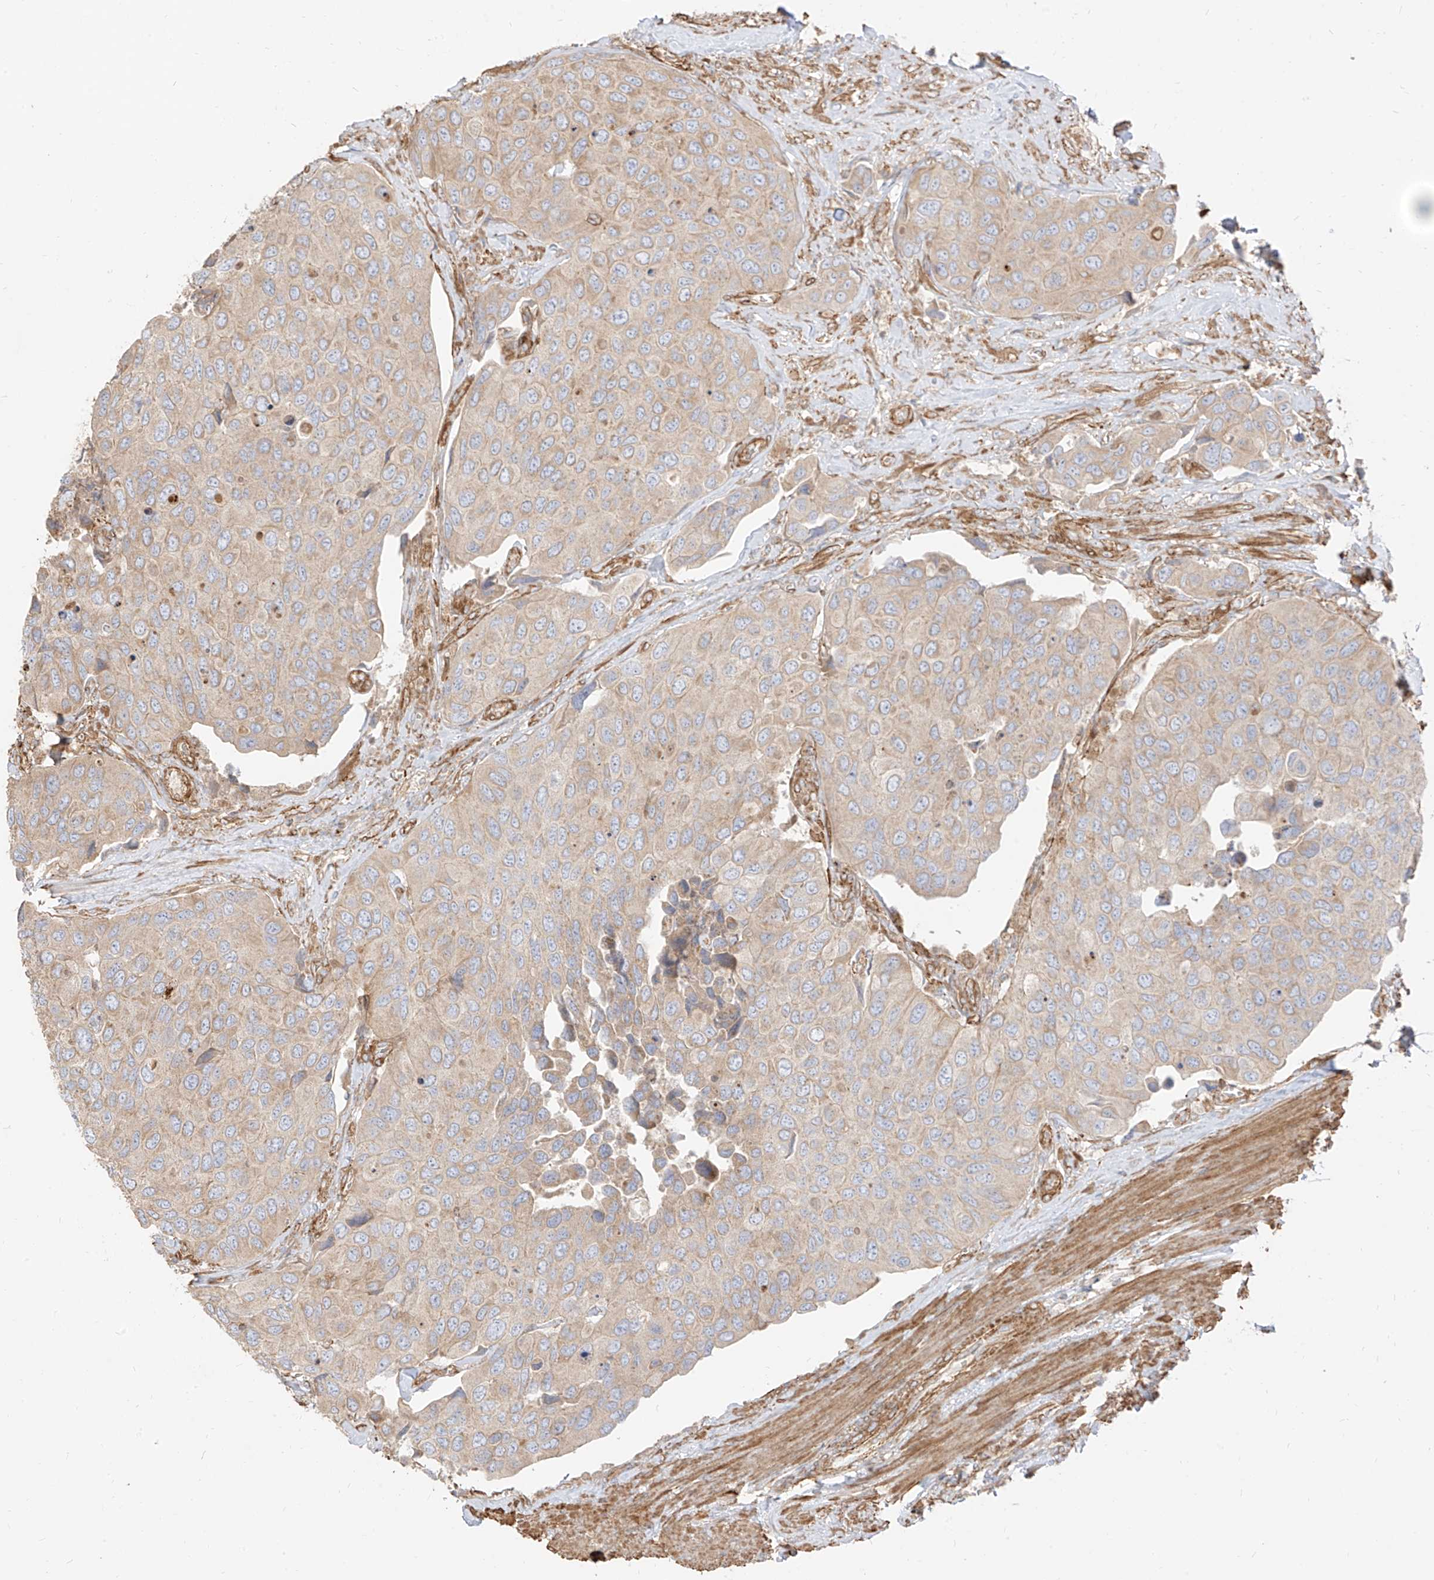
{"staining": {"intensity": "weak", "quantity": "25%-75%", "location": "cytoplasmic/membranous"}, "tissue": "urothelial cancer", "cell_type": "Tumor cells", "image_type": "cancer", "snomed": [{"axis": "morphology", "description": "Urothelial carcinoma, High grade"}, {"axis": "topography", "description": "Urinary bladder"}], "caption": "High-power microscopy captured an IHC micrograph of urothelial cancer, revealing weak cytoplasmic/membranous expression in approximately 25%-75% of tumor cells. (Stains: DAB in brown, nuclei in blue, Microscopy: brightfield microscopy at high magnification).", "gene": "PLCL1", "patient": {"sex": "male", "age": 74}}